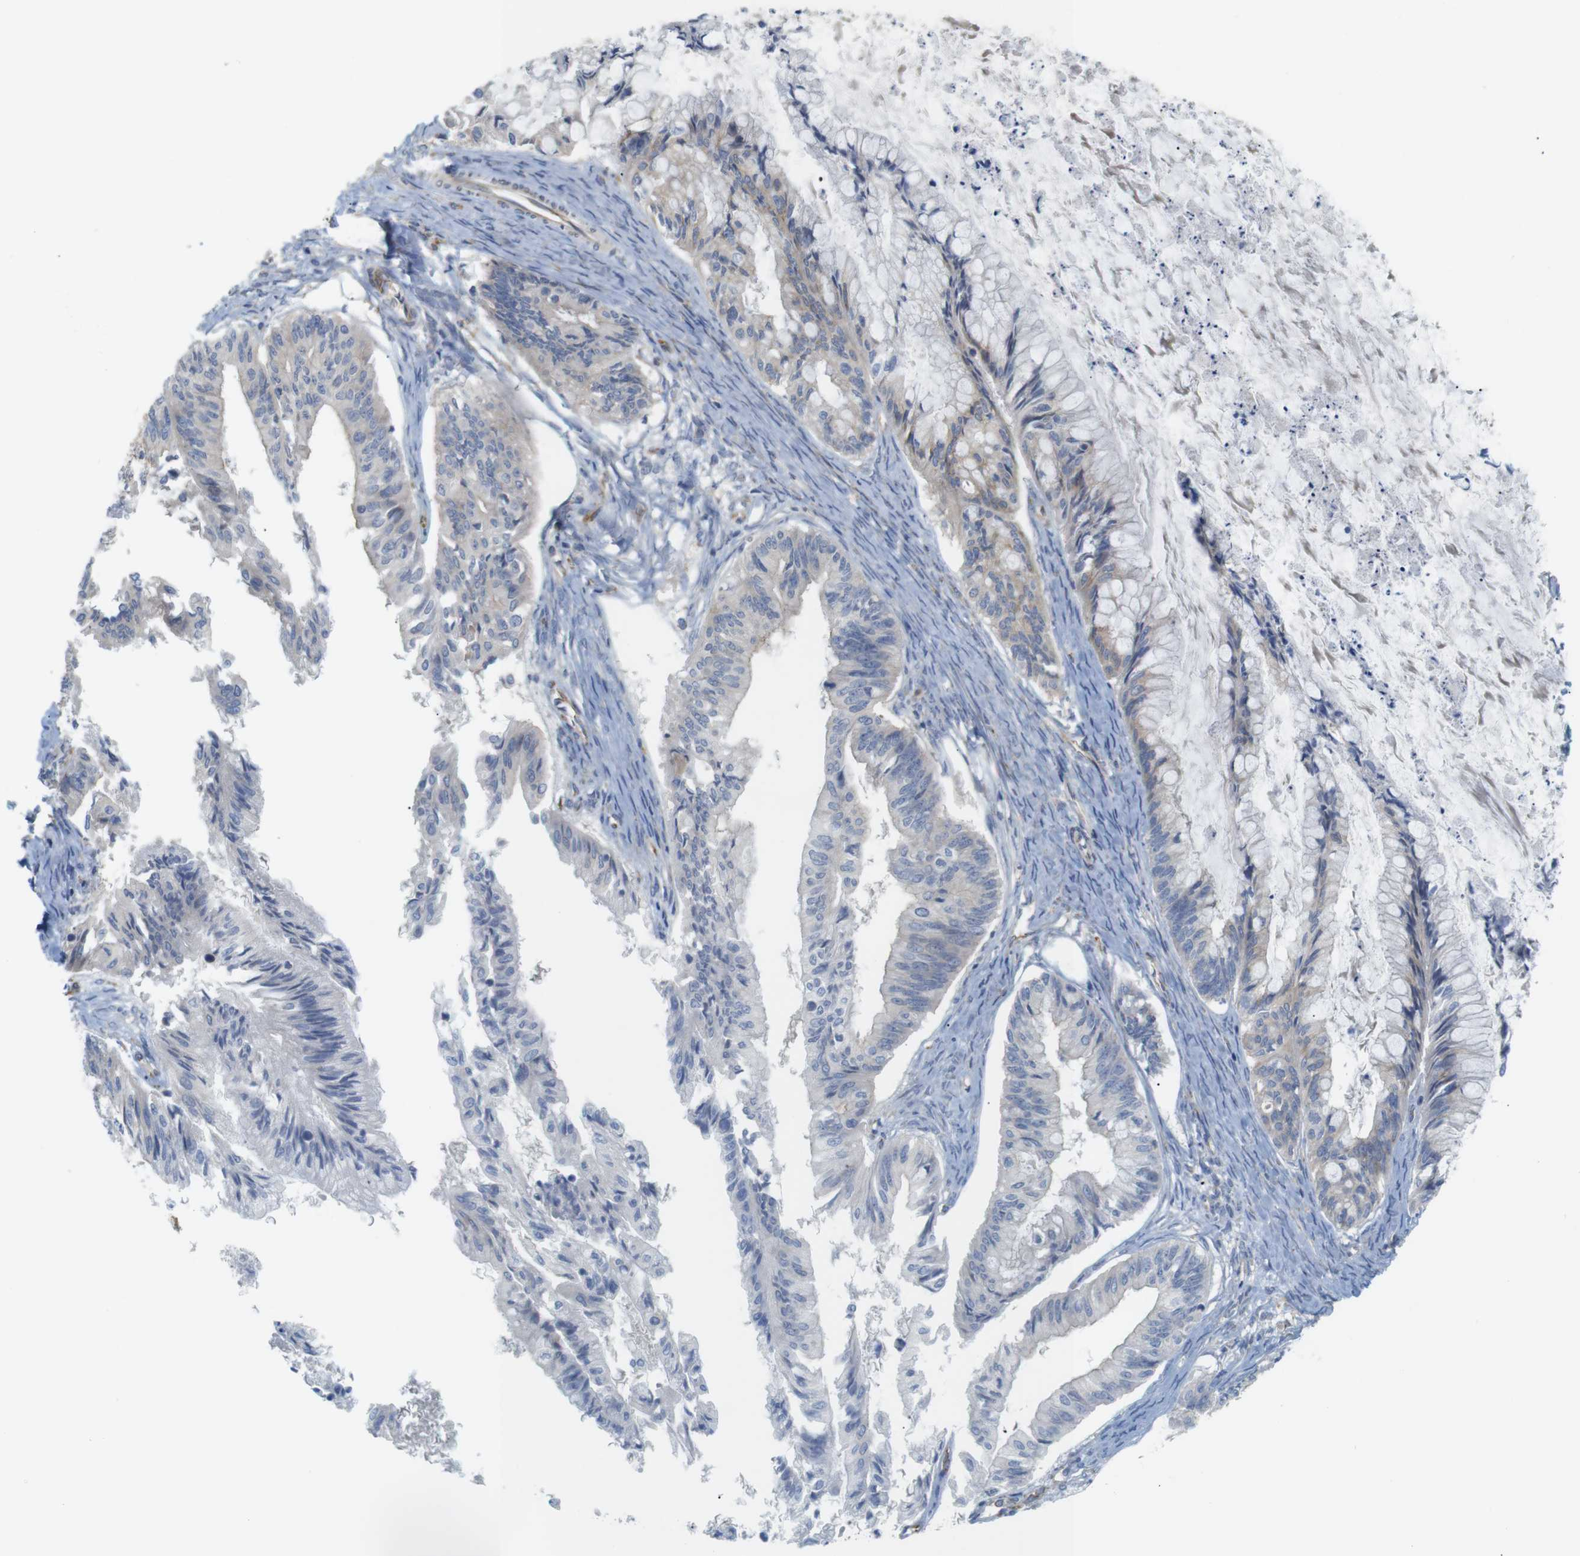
{"staining": {"intensity": "weak", "quantity": "25%-75%", "location": "cytoplasmic/membranous"}, "tissue": "ovarian cancer", "cell_type": "Tumor cells", "image_type": "cancer", "snomed": [{"axis": "morphology", "description": "Cystadenocarcinoma, mucinous, NOS"}, {"axis": "topography", "description": "Ovary"}], "caption": "Brown immunohistochemical staining in ovarian mucinous cystadenocarcinoma reveals weak cytoplasmic/membranous positivity in about 25%-75% of tumor cells.", "gene": "PCNX2", "patient": {"sex": "female", "age": 57}}